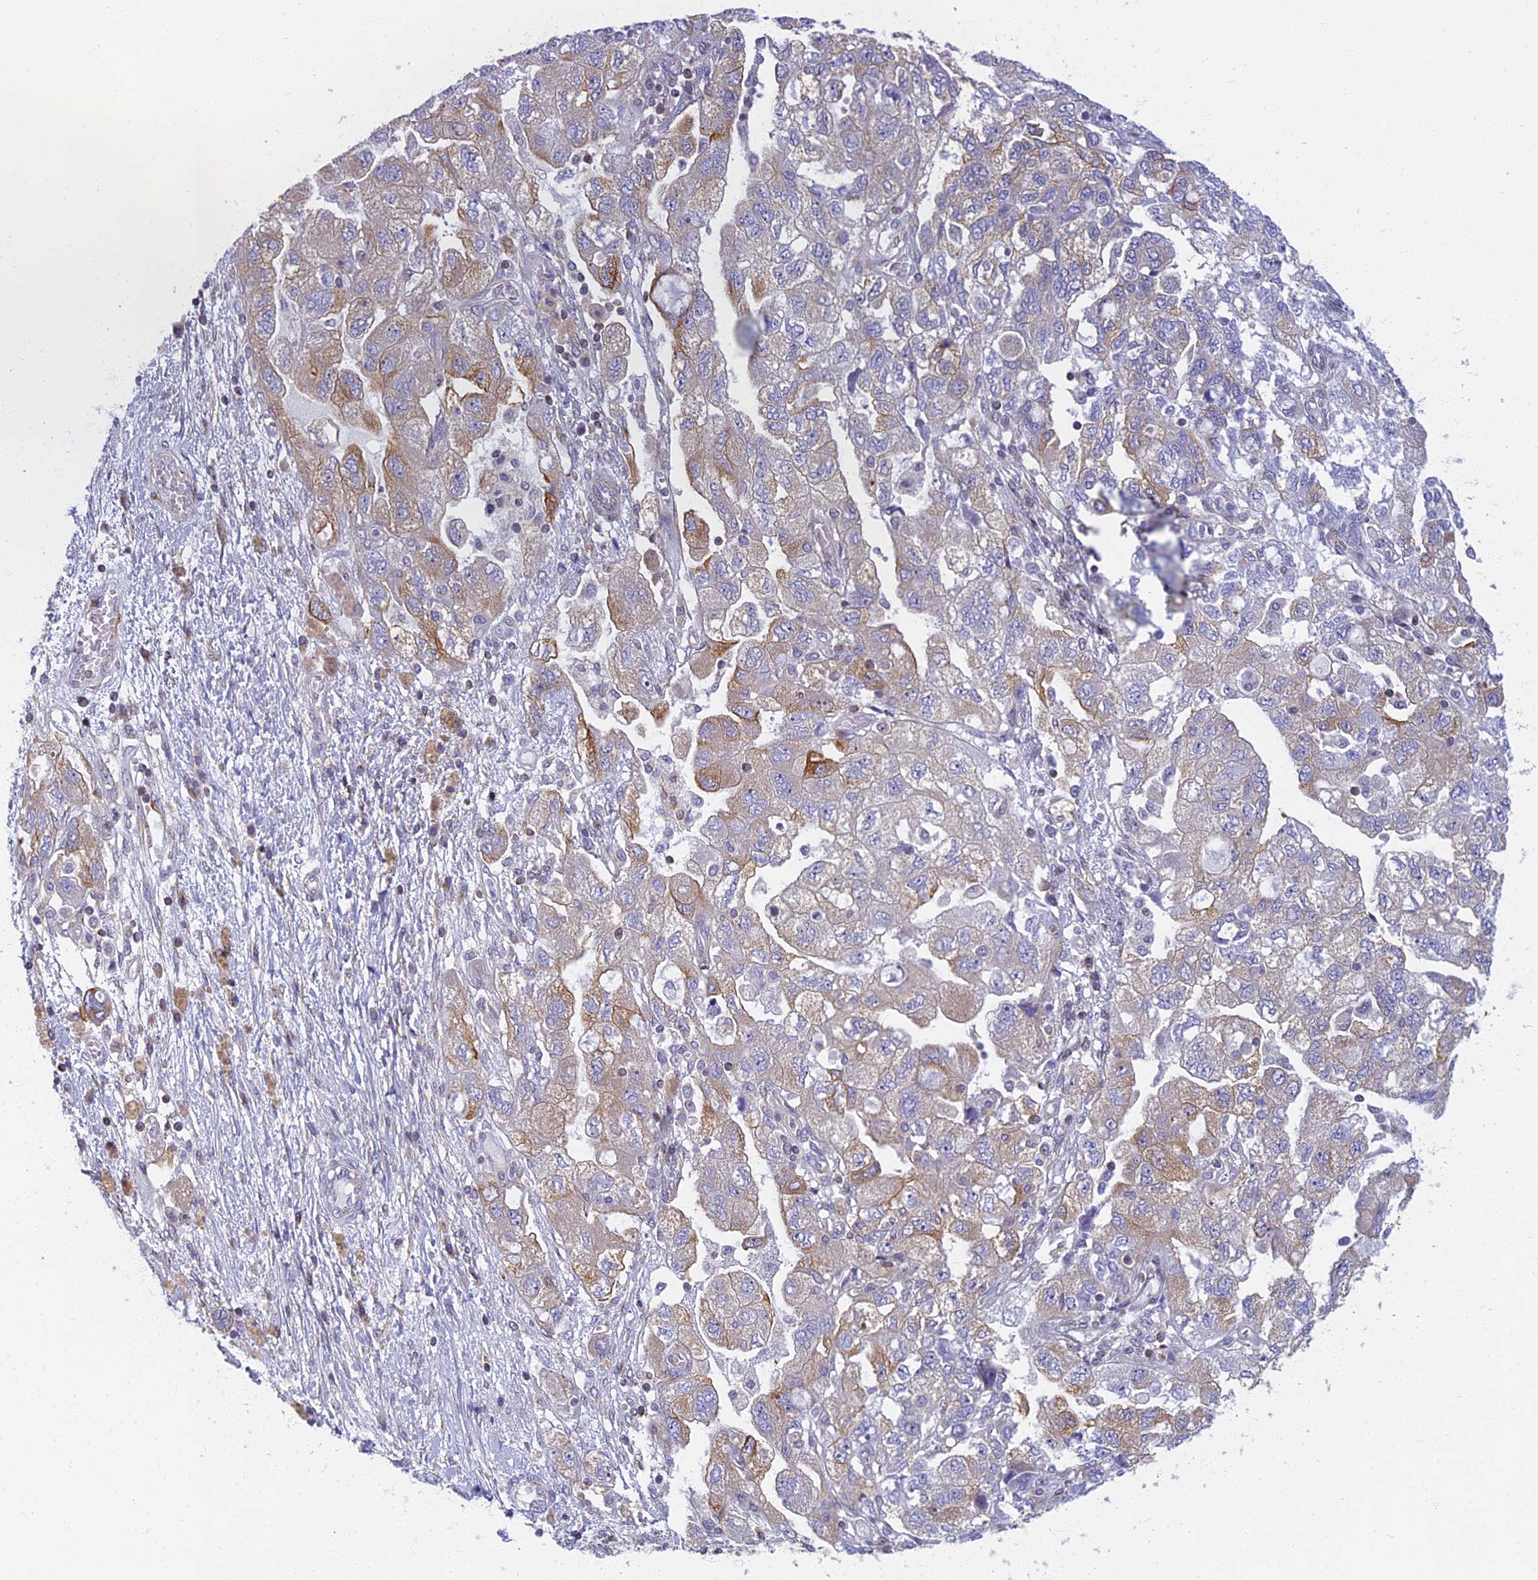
{"staining": {"intensity": "moderate", "quantity": "<25%", "location": "cytoplasmic/membranous"}, "tissue": "ovarian cancer", "cell_type": "Tumor cells", "image_type": "cancer", "snomed": [{"axis": "morphology", "description": "Carcinoma, NOS"}, {"axis": "morphology", "description": "Cystadenocarcinoma, serous, NOS"}, {"axis": "topography", "description": "Ovary"}], "caption": "A histopathology image showing moderate cytoplasmic/membranous positivity in about <25% of tumor cells in serous cystadenocarcinoma (ovarian), as visualized by brown immunohistochemical staining.", "gene": "NOL10", "patient": {"sex": "female", "age": 69}}